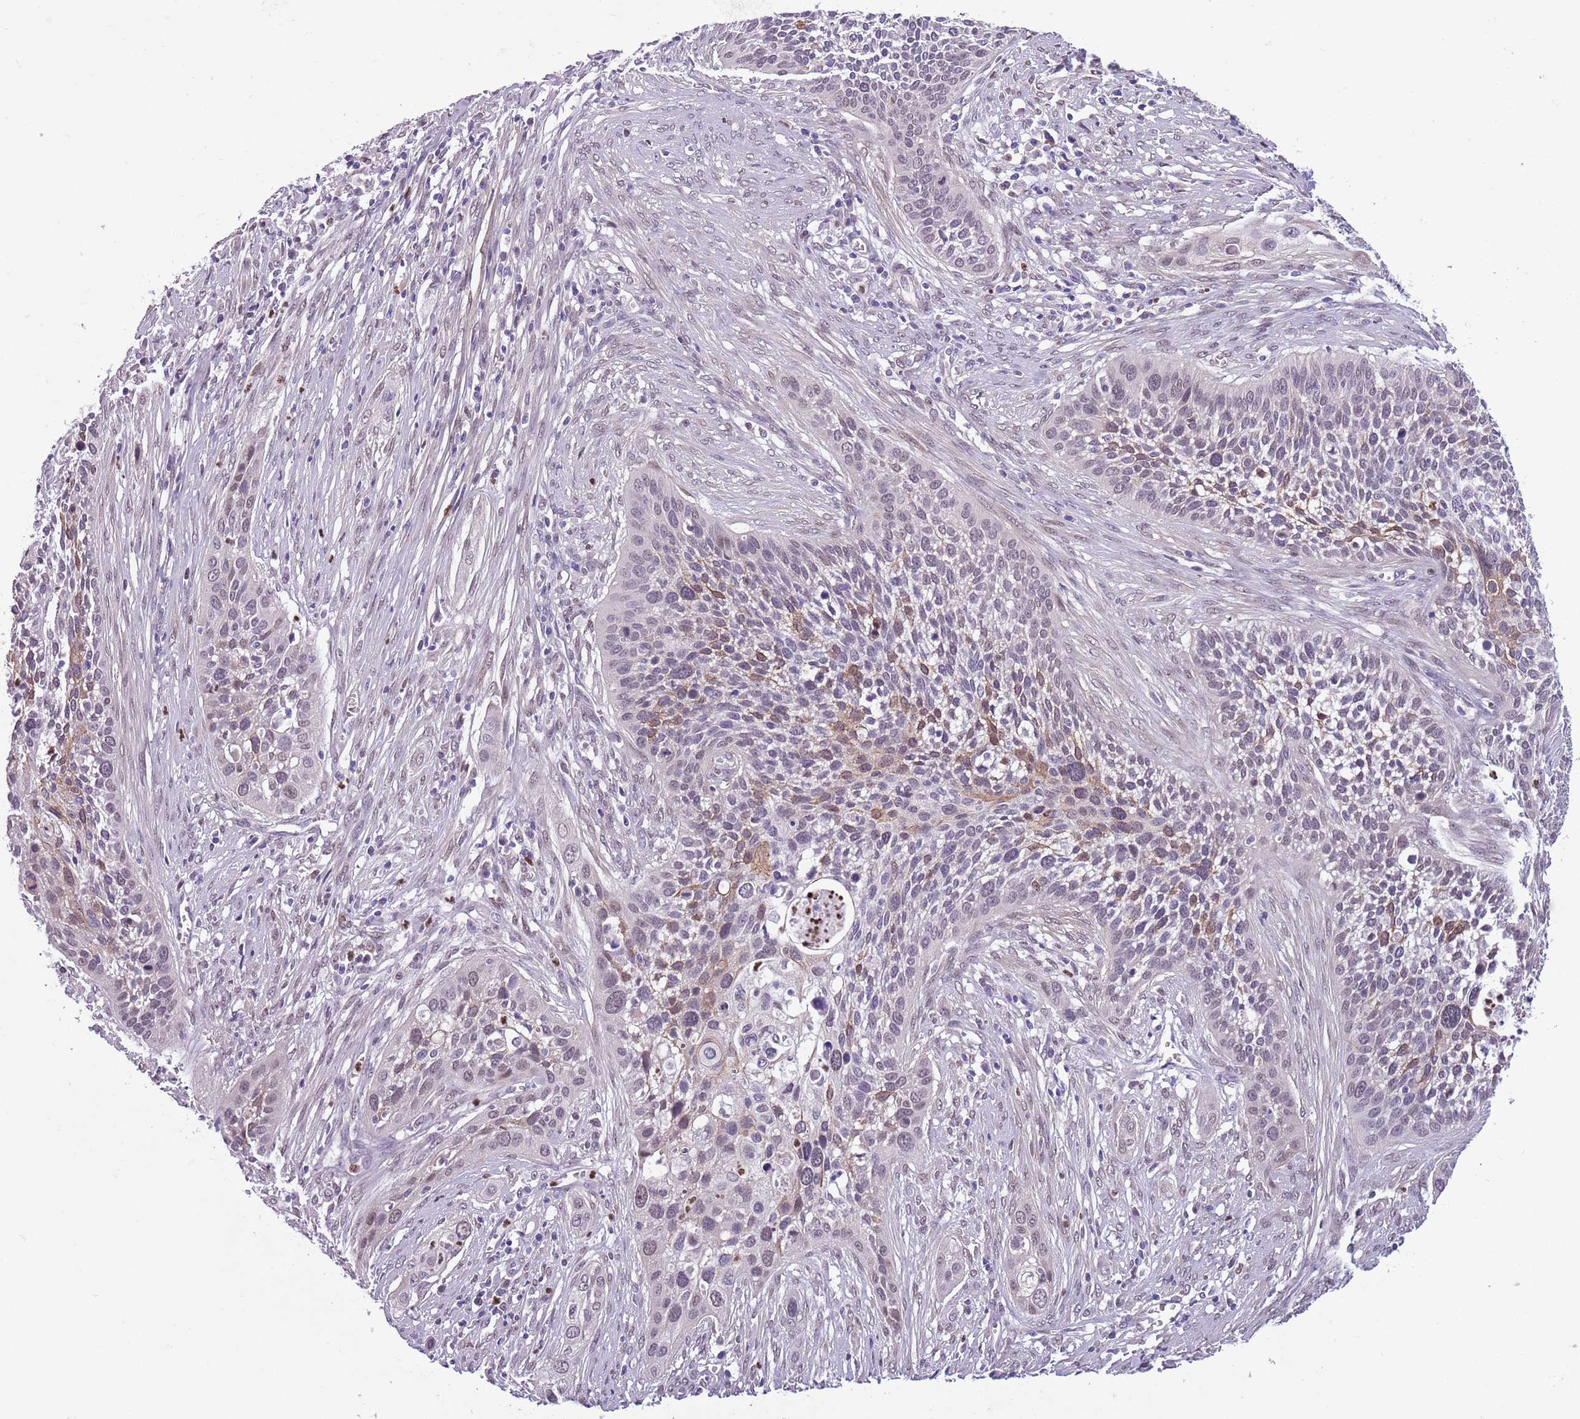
{"staining": {"intensity": "weak", "quantity": "<25%", "location": "nuclear"}, "tissue": "cervical cancer", "cell_type": "Tumor cells", "image_type": "cancer", "snomed": [{"axis": "morphology", "description": "Squamous cell carcinoma, NOS"}, {"axis": "topography", "description": "Cervix"}], "caption": "Immunohistochemistry micrograph of neoplastic tissue: human cervical cancer stained with DAB (3,3'-diaminobenzidine) reveals no significant protein expression in tumor cells.", "gene": "ADCY7", "patient": {"sex": "female", "age": 34}}